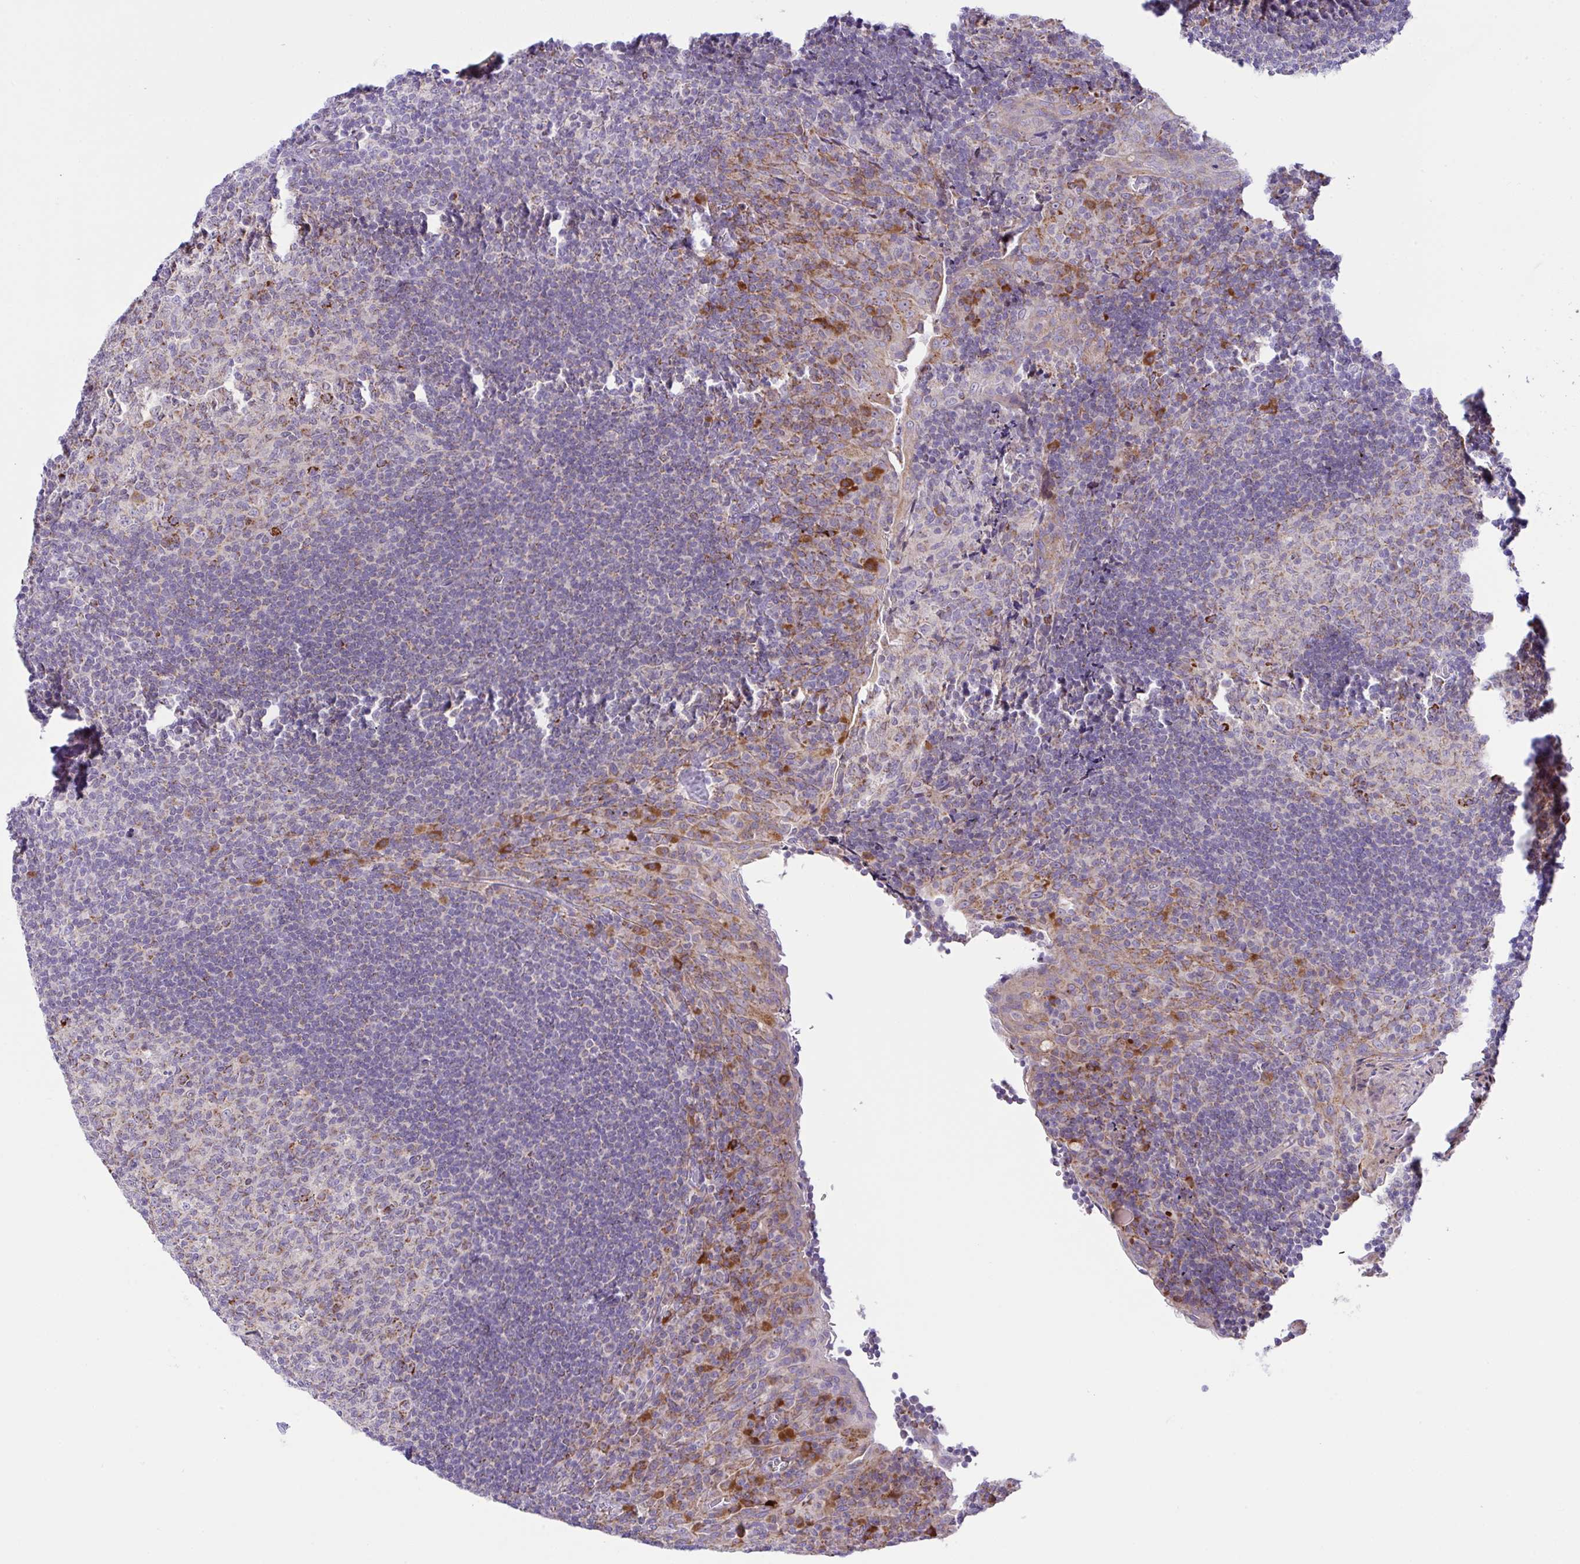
{"staining": {"intensity": "moderate", "quantity": "25%-75%", "location": "cytoplasmic/membranous"}, "tissue": "tonsil", "cell_type": "Germinal center cells", "image_type": "normal", "snomed": [{"axis": "morphology", "description": "Normal tissue, NOS"}, {"axis": "topography", "description": "Tonsil"}], "caption": "Moderate cytoplasmic/membranous staining is seen in about 25%-75% of germinal center cells in benign tonsil. Nuclei are stained in blue.", "gene": "CHDH", "patient": {"sex": "male", "age": 17}}